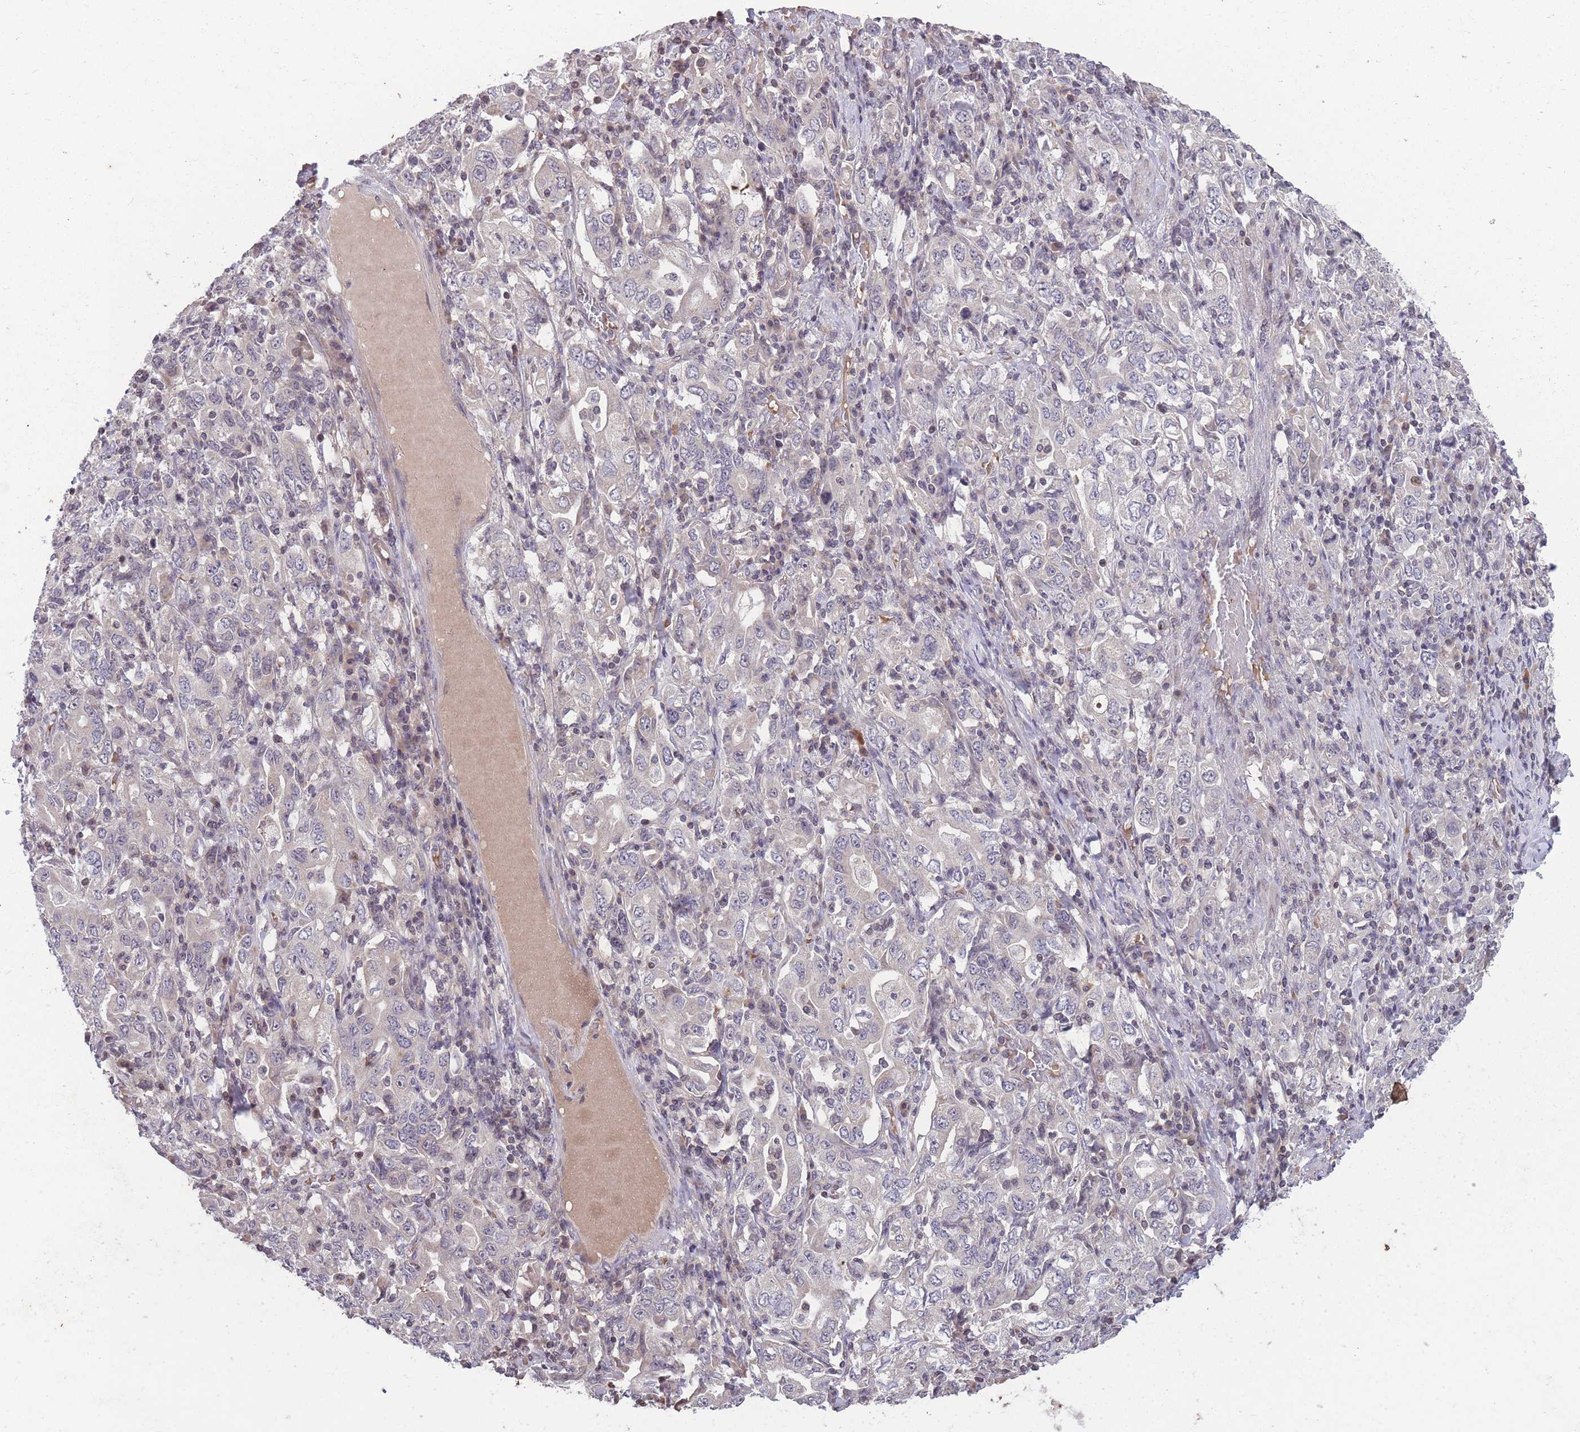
{"staining": {"intensity": "negative", "quantity": "none", "location": "none"}, "tissue": "stomach cancer", "cell_type": "Tumor cells", "image_type": "cancer", "snomed": [{"axis": "morphology", "description": "Adenocarcinoma, NOS"}, {"axis": "topography", "description": "Stomach, upper"}, {"axis": "topography", "description": "Stomach"}], "caption": "Adenocarcinoma (stomach) stained for a protein using immunohistochemistry (IHC) displays no positivity tumor cells.", "gene": "GGT5", "patient": {"sex": "male", "age": 62}}